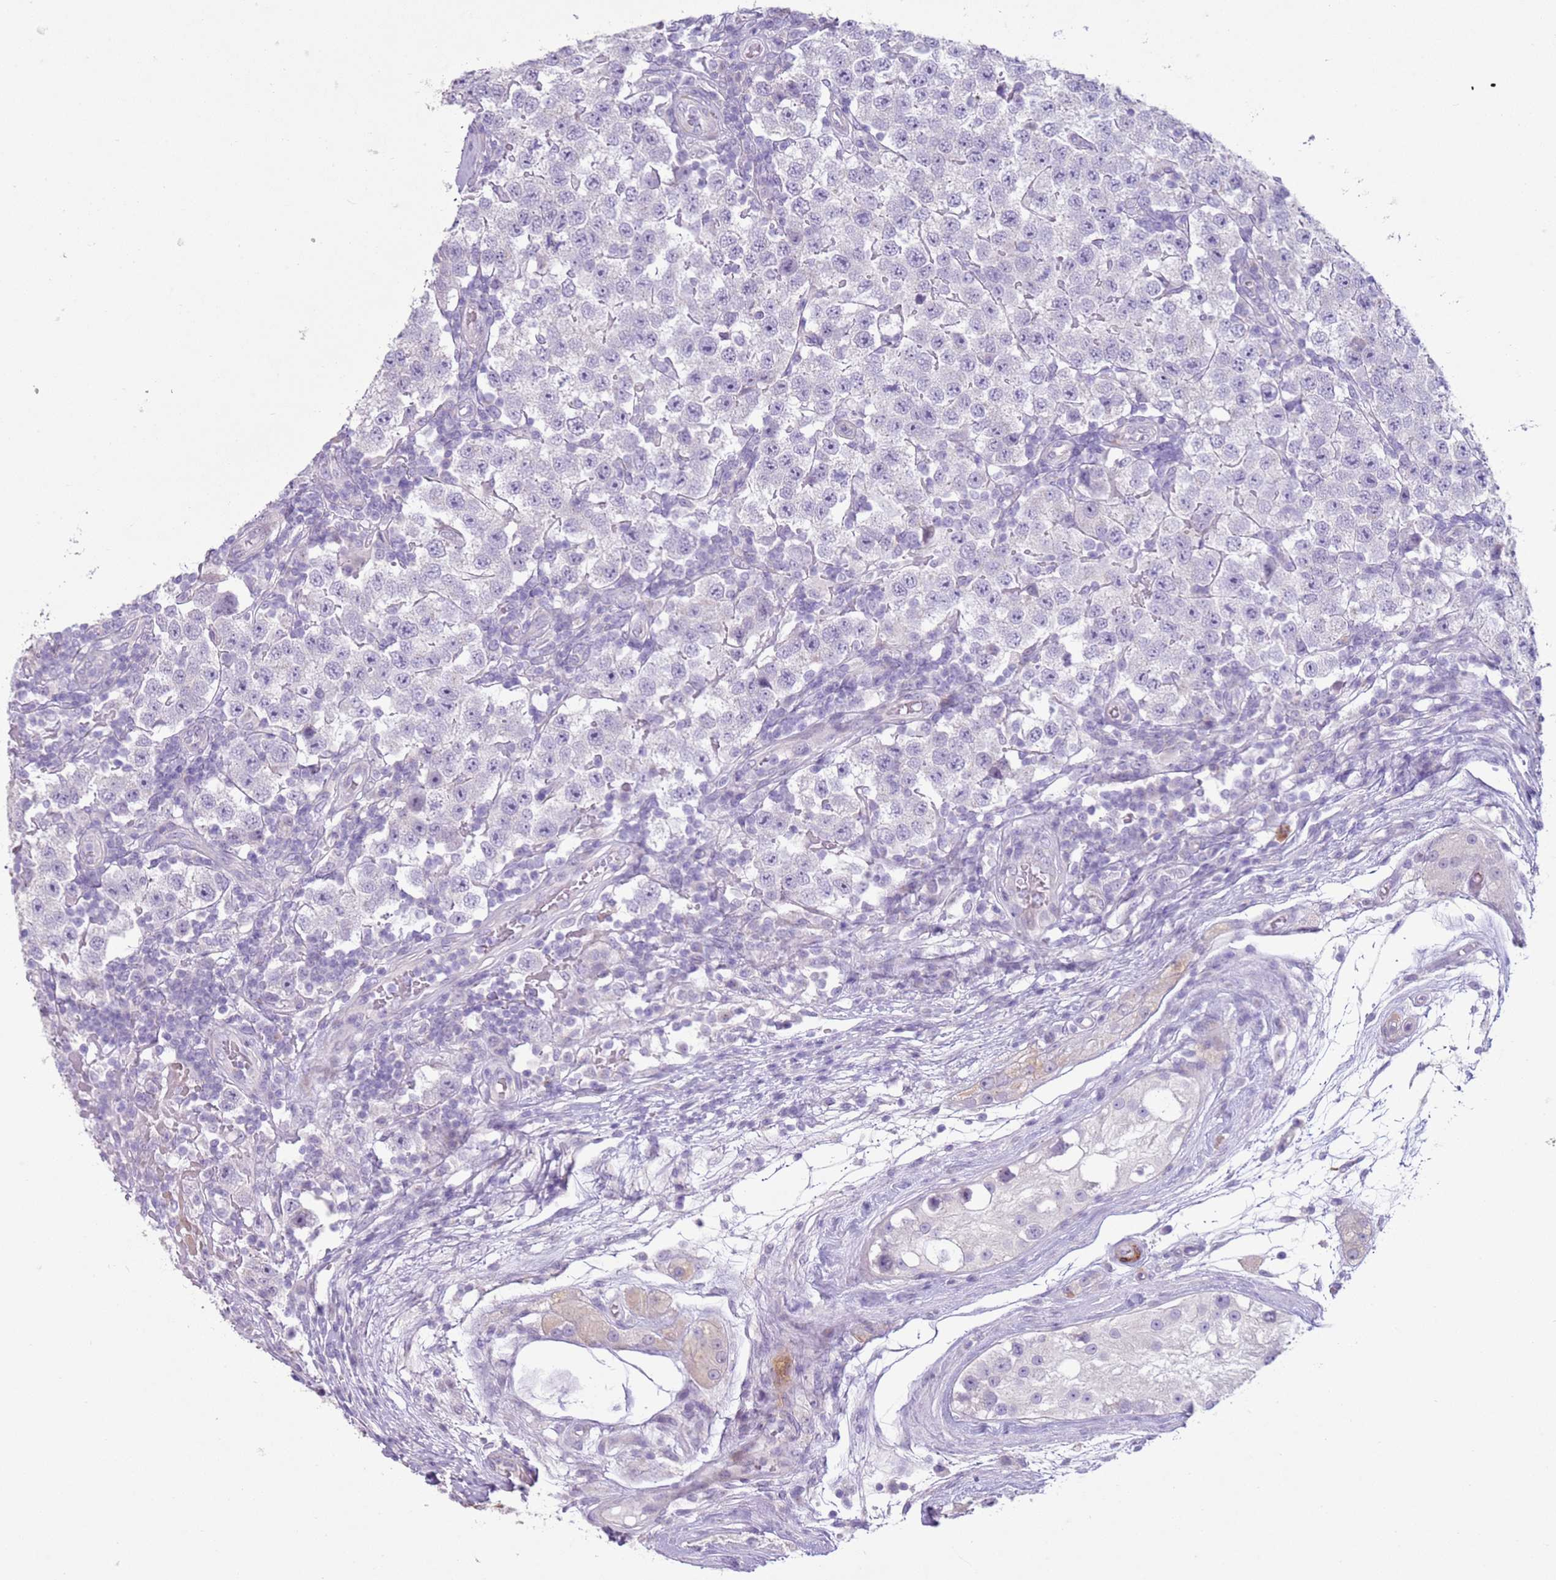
{"staining": {"intensity": "negative", "quantity": "none", "location": "none"}, "tissue": "testis cancer", "cell_type": "Tumor cells", "image_type": "cancer", "snomed": [{"axis": "morphology", "description": "Seminoma, NOS"}, {"axis": "topography", "description": "Testis"}], "caption": "Immunohistochemical staining of human testis seminoma reveals no significant expression in tumor cells.", "gene": "ZNF239", "patient": {"sex": "male", "age": 34}}